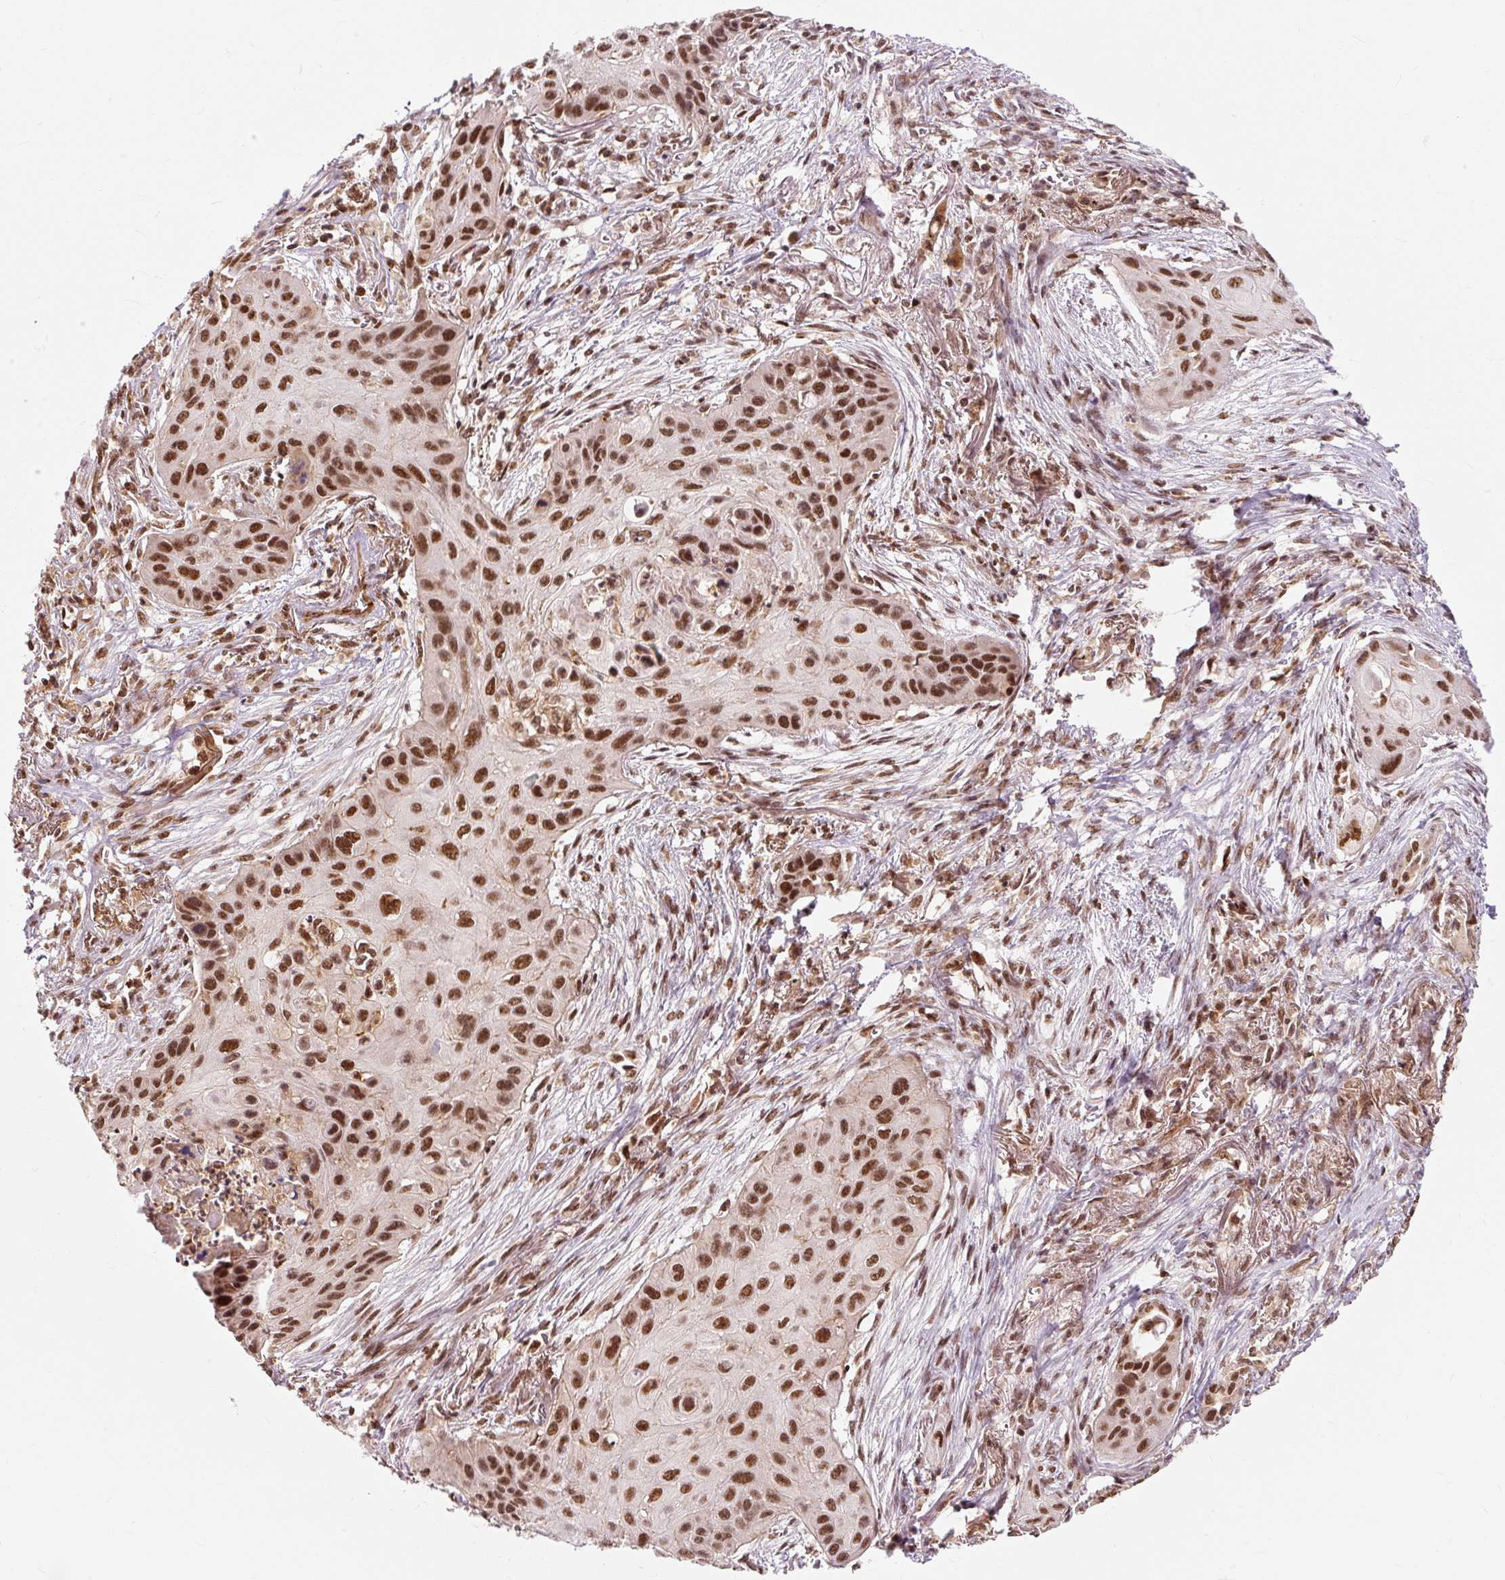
{"staining": {"intensity": "moderate", "quantity": ">75%", "location": "nuclear"}, "tissue": "lung cancer", "cell_type": "Tumor cells", "image_type": "cancer", "snomed": [{"axis": "morphology", "description": "Squamous cell carcinoma, NOS"}, {"axis": "topography", "description": "Lung"}], "caption": "Approximately >75% of tumor cells in human squamous cell carcinoma (lung) reveal moderate nuclear protein positivity as visualized by brown immunohistochemical staining.", "gene": "CSTF1", "patient": {"sex": "male", "age": 71}}